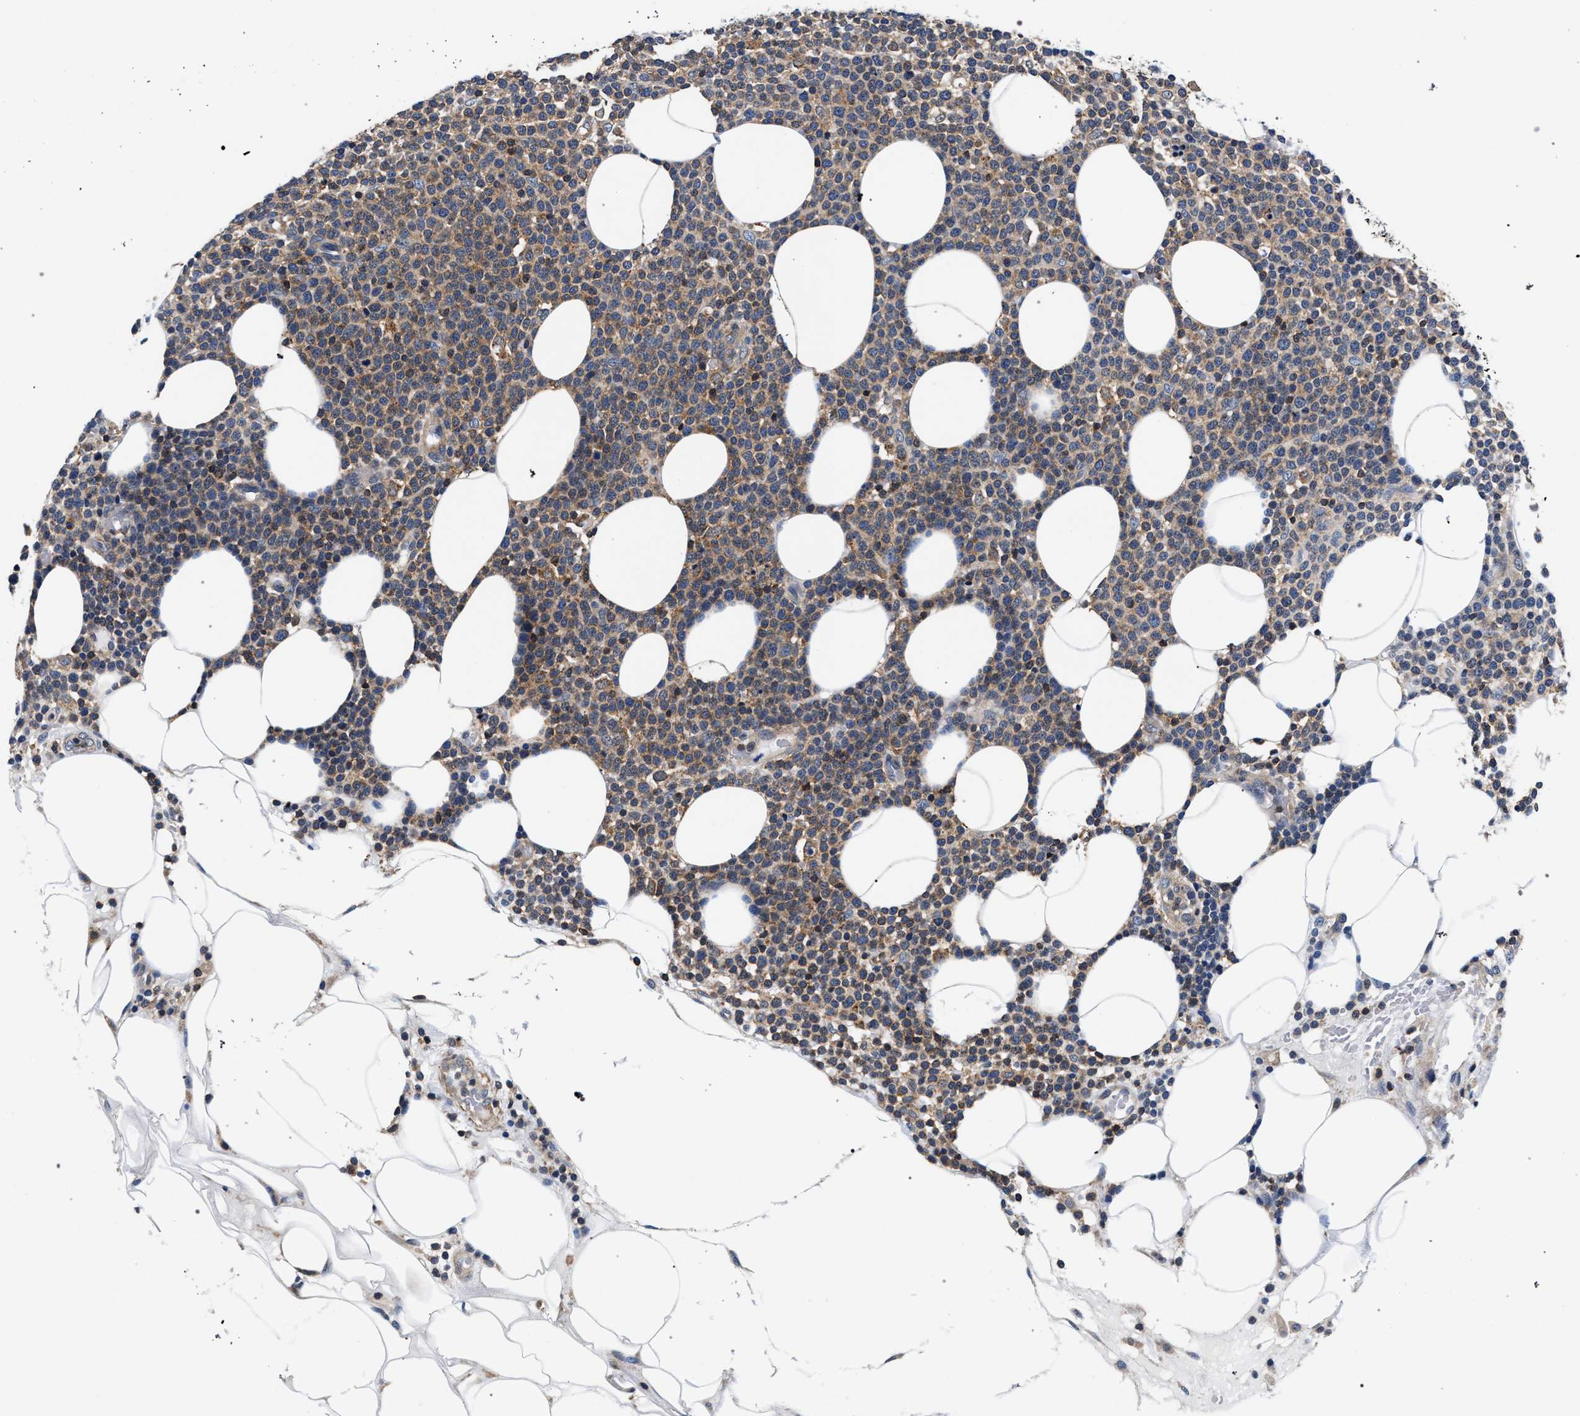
{"staining": {"intensity": "moderate", "quantity": ">75%", "location": "cytoplasmic/membranous"}, "tissue": "lymphoma", "cell_type": "Tumor cells", "image_type": "cancer", "snomed": [{"axis": "morphology", "description": "Malignant lymphoma, non-Hodgkin's type, High grade"}, {"axis": "topography", "description": "Lymph node"}], "caption": "Lymphoma was stained to show a protein in brown. There is medium levels of moderate cytoplasmic/membranous staining in about >75% of tumor cells. Nuclei are stained in blue.", "gene": "LASP1", "patient": {"sex": "male", "age": 61}}